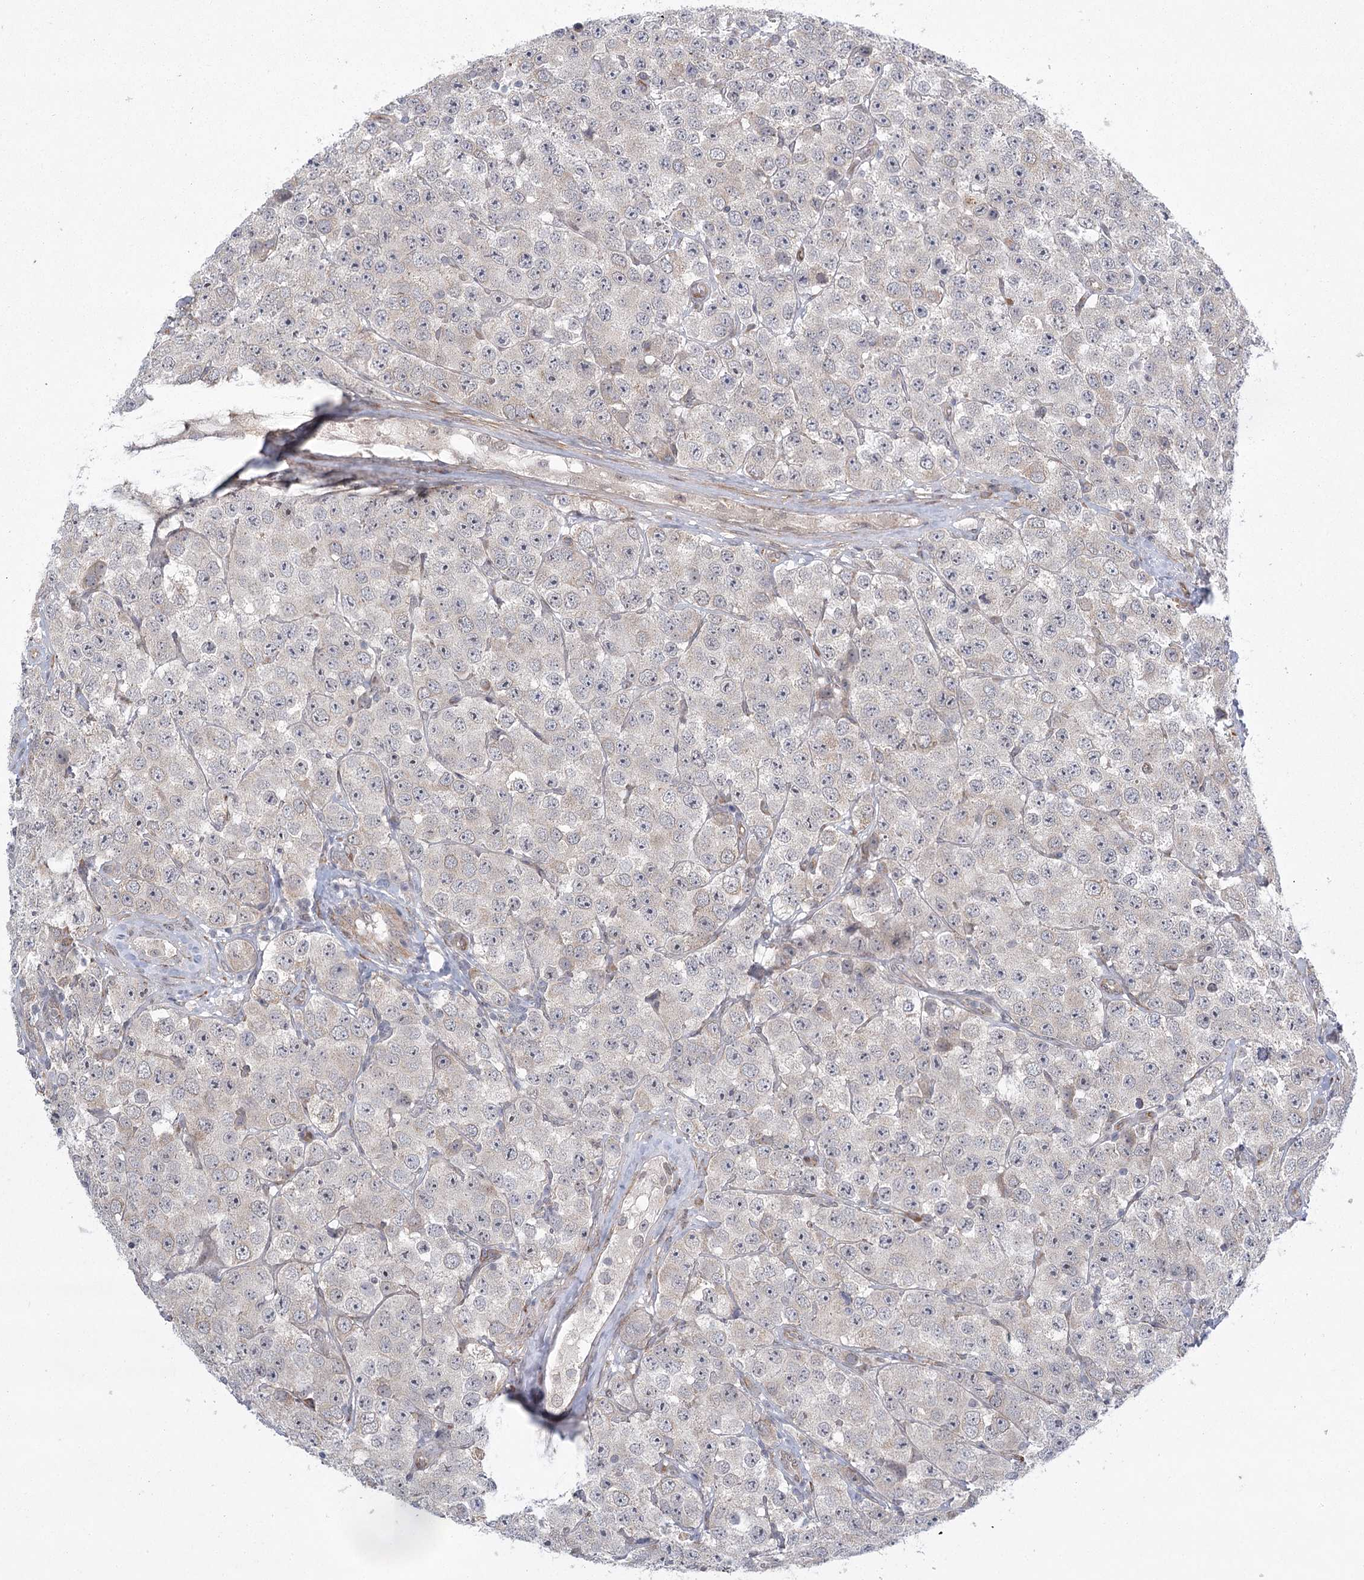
{"staining": {"intensity": "negative", "quantity": "none", "location": "none"}, "tissue": "testis cancer", "cell_type": "Tumor cells", "image_type": "cancer", "snomed": [{"axis": "morphology", "description": "Seminoma, NOS"}, {"axis": "topography", "description": "Testis"}], "caption": "Immunohistochemistry (IHC) image of testis cancer stained for a protein (brown), which exhibits no expression in tumor cells.", "gene": "MED28", "patient": {"sex": "male", "age": 28}}